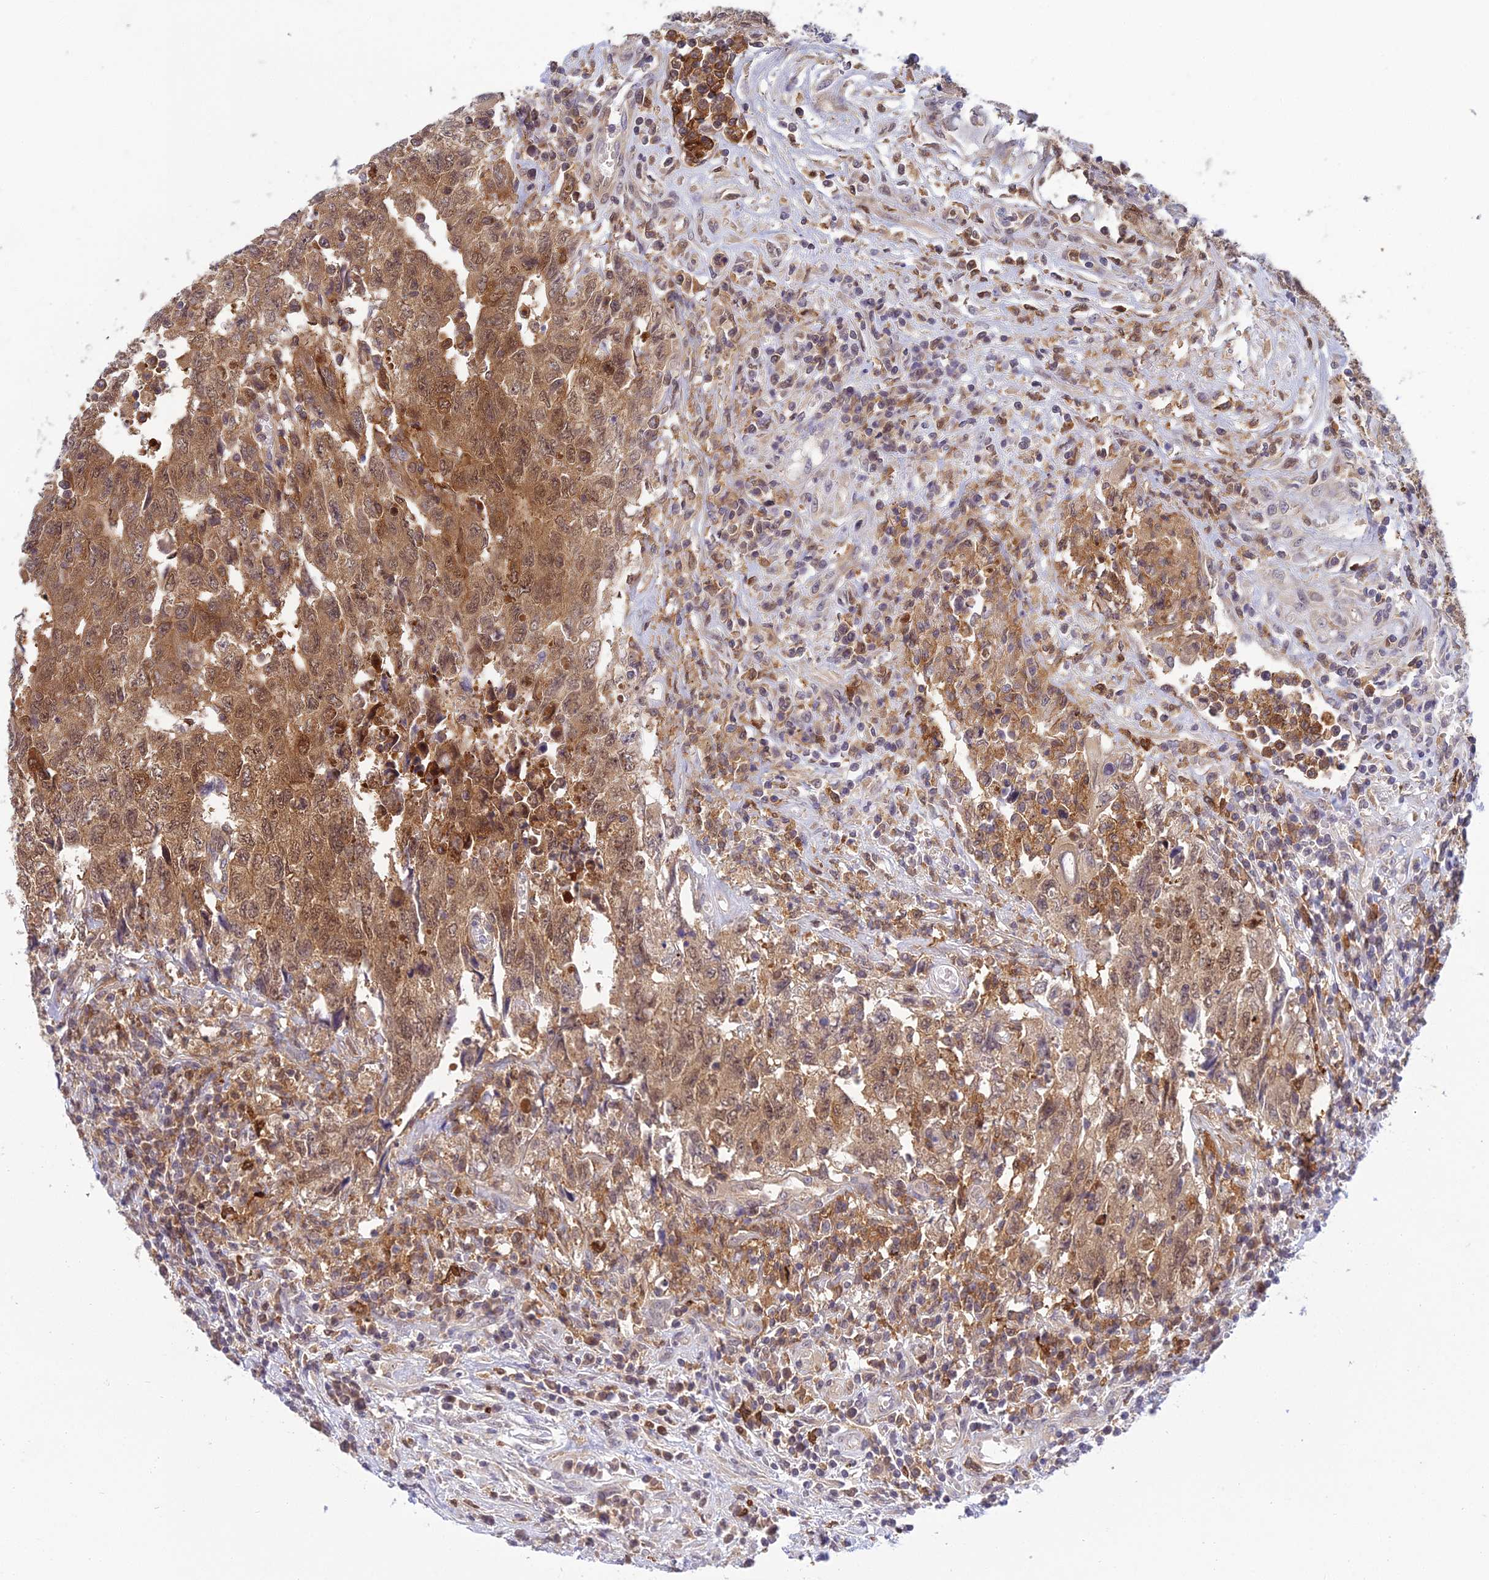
{"staining": {"intensity": "moderate", "quantity": ">75%", "location": "cytoplasmic/membranous,nuclear"}, "tissue": "testis cancer", "cell_type": "Tumor cells", "image_type": "cancer", "snomed": [{"axis": "morphology", "description": "Carcinoma, Embryonal, NOS"}, {"axis": "topography", "description": "Testis"}], "caption": "Protein expression analysis of embryonal carcinoma (testis) demonstrates moderate cytoplasmic/membranous and nuclear positivity in about >75% of tumor cells.", "gene": "UBE2G1", "patient": {"sex": "male", "age": 34}}